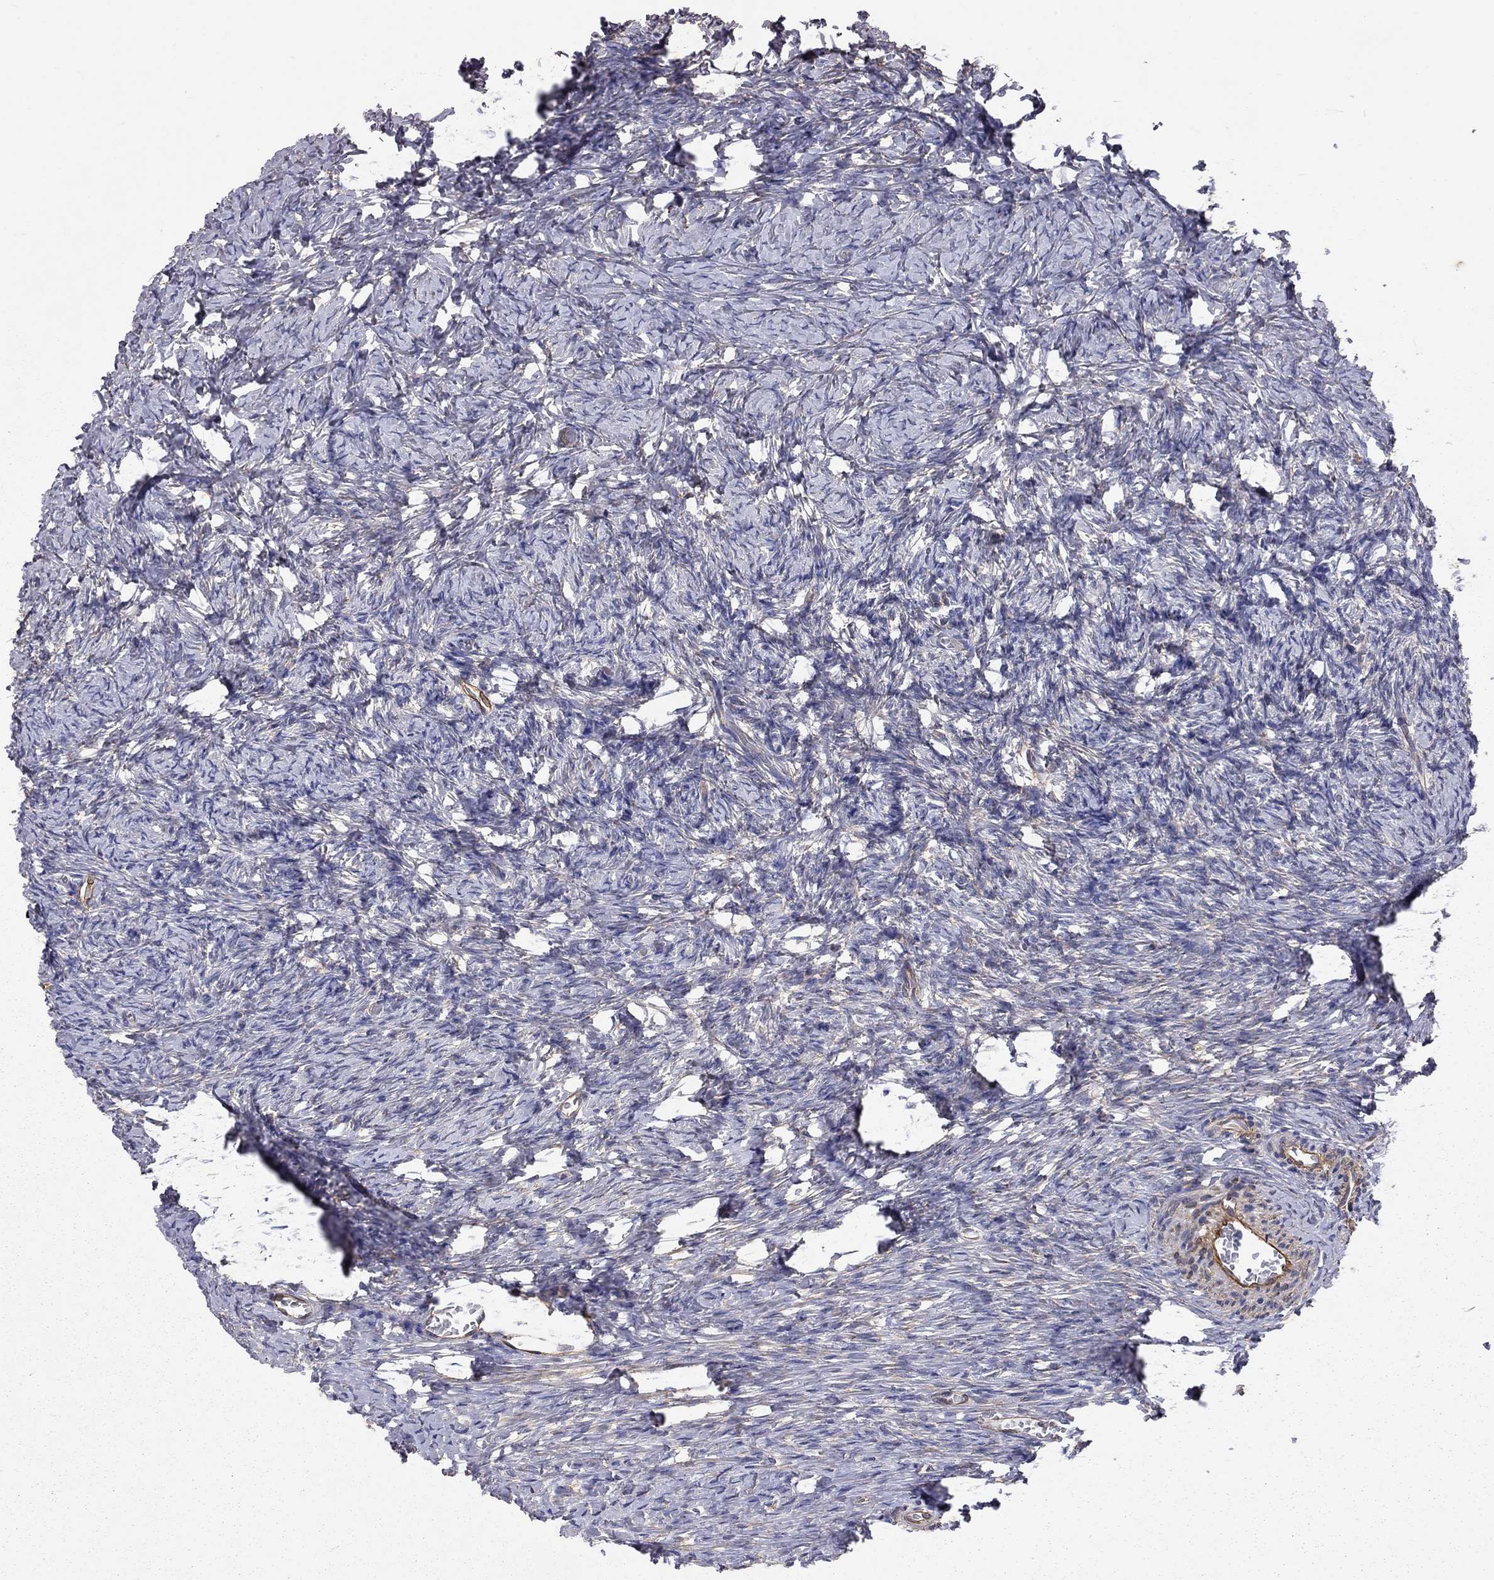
{"staining": {"intensity": "negative", "quantity": "none", "location": "none"}, "tissue": "ovary", "cell_type": "Follicle cells", "image_type": "normal", "snomed": [{"axis": "morphology", "description": "Normal tissue, NOS"}, {"axis": "topography", "description": "Ovary"}], "caption": "Human ovary stained for a protein using immunohistochemistry exhibits no expression in follicle cells.", "gene": "BICDL2", "patient": {"sex": "female", "age": 39}}